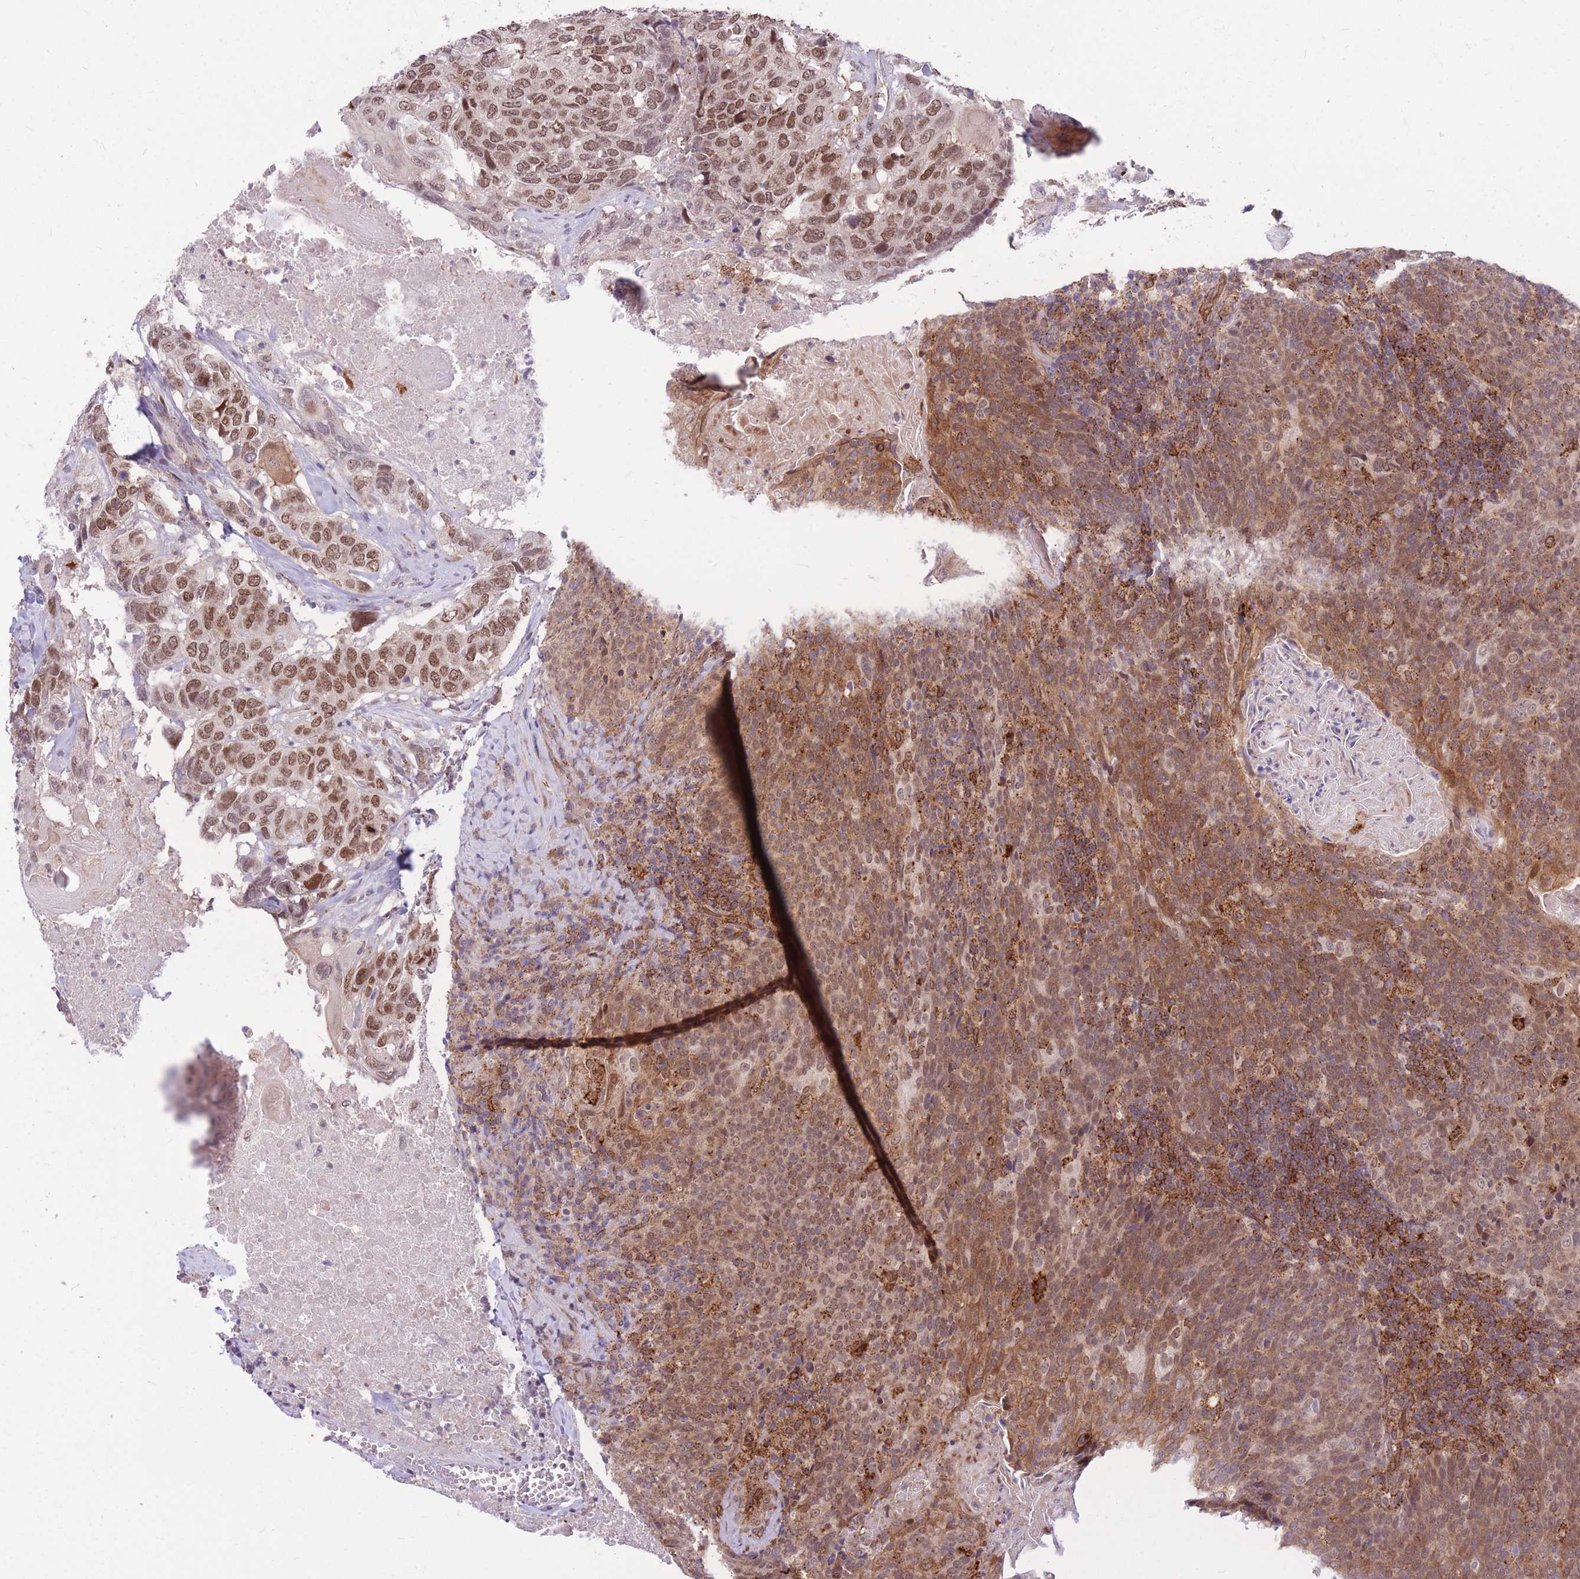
{"staining": {"intensity": "moderate", "quantity": ">75%", "location": "cytoplasmic/membranous,nuclear"}, "tissue": "head and neck cancer", "cell_type": "Tumor cells", "image_type": "cancer", "snomed": [{"axis": "morphology", "description": "Squamous cell carcinoma, NOS"}, {"axis": "morphology", "description": "Squamous cell carcinoma, metastatic, NOS"}, {"axis": "topography", "description": "Lymph node"}, {"axis": "topography", "description": "Head-Neck"}], "caption": "Protein staining of head and neck cancer tissue demonstrates moderate cytoplasmic/membranous and nuclear positivity in approximately >75% of tumor cells.", "gene": "TCF20", "patient": {"sex": "male", "age": 62}}